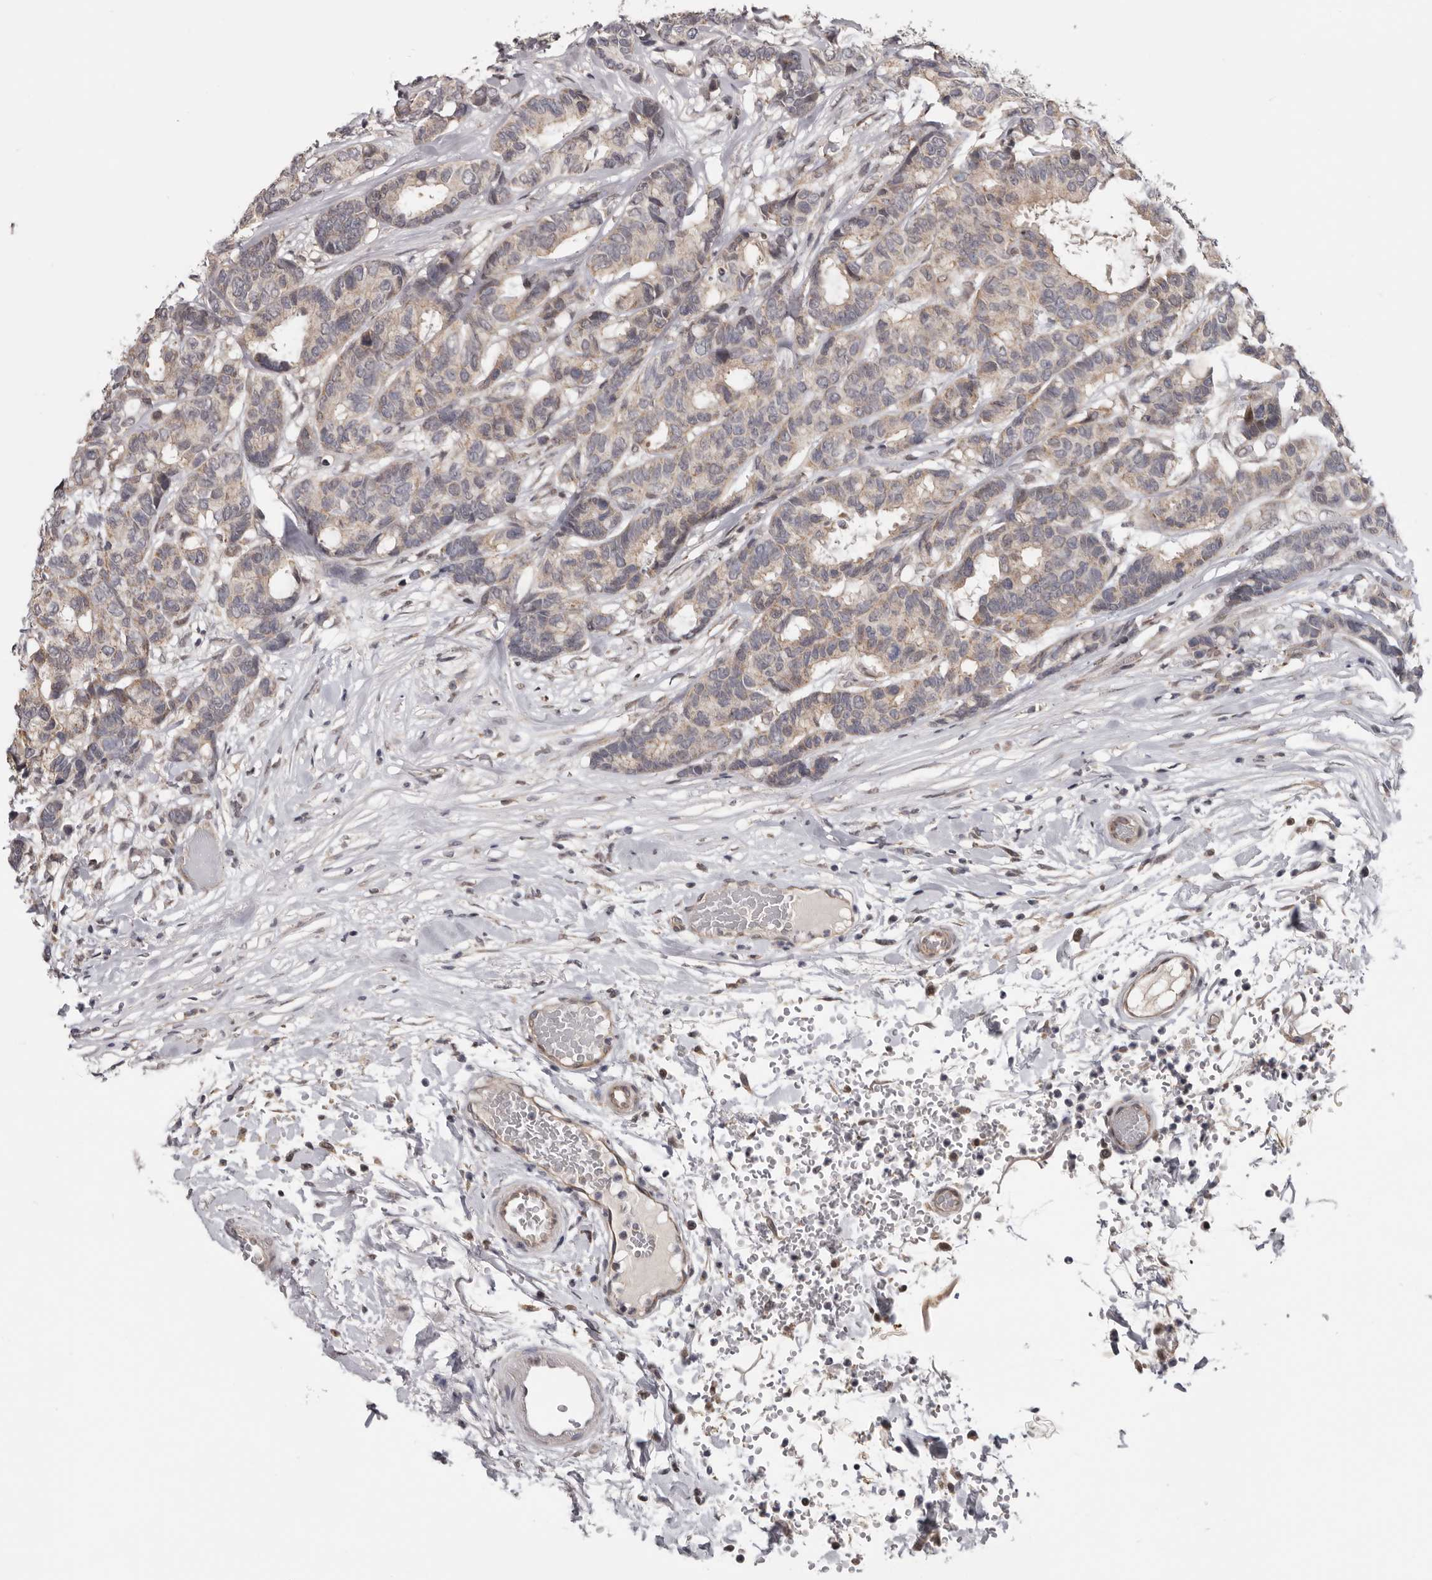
{"staining": {"intensity": "weak", "quantity": "25%-75%", "location": "cytoplasmic/membranous"}, "tissue": "breast cancer", "cell_type": "Tumor cells", "image_type": "cancer", "snomed": [{"axis": "morphology", "description": "Duct carcinoma"}, {"axis": "topography", "description": "Breast"}], "caption": "Weak cytoplasmic/membranous expression for a protein is seen in approximately 25%-75% of tumor cells of breast cancer (infiltrating ductal carcinoma) using immunohistochemistry (IHC).", "gene": "MOGAT2", "patient": {"sex": "female", "age": 87}}